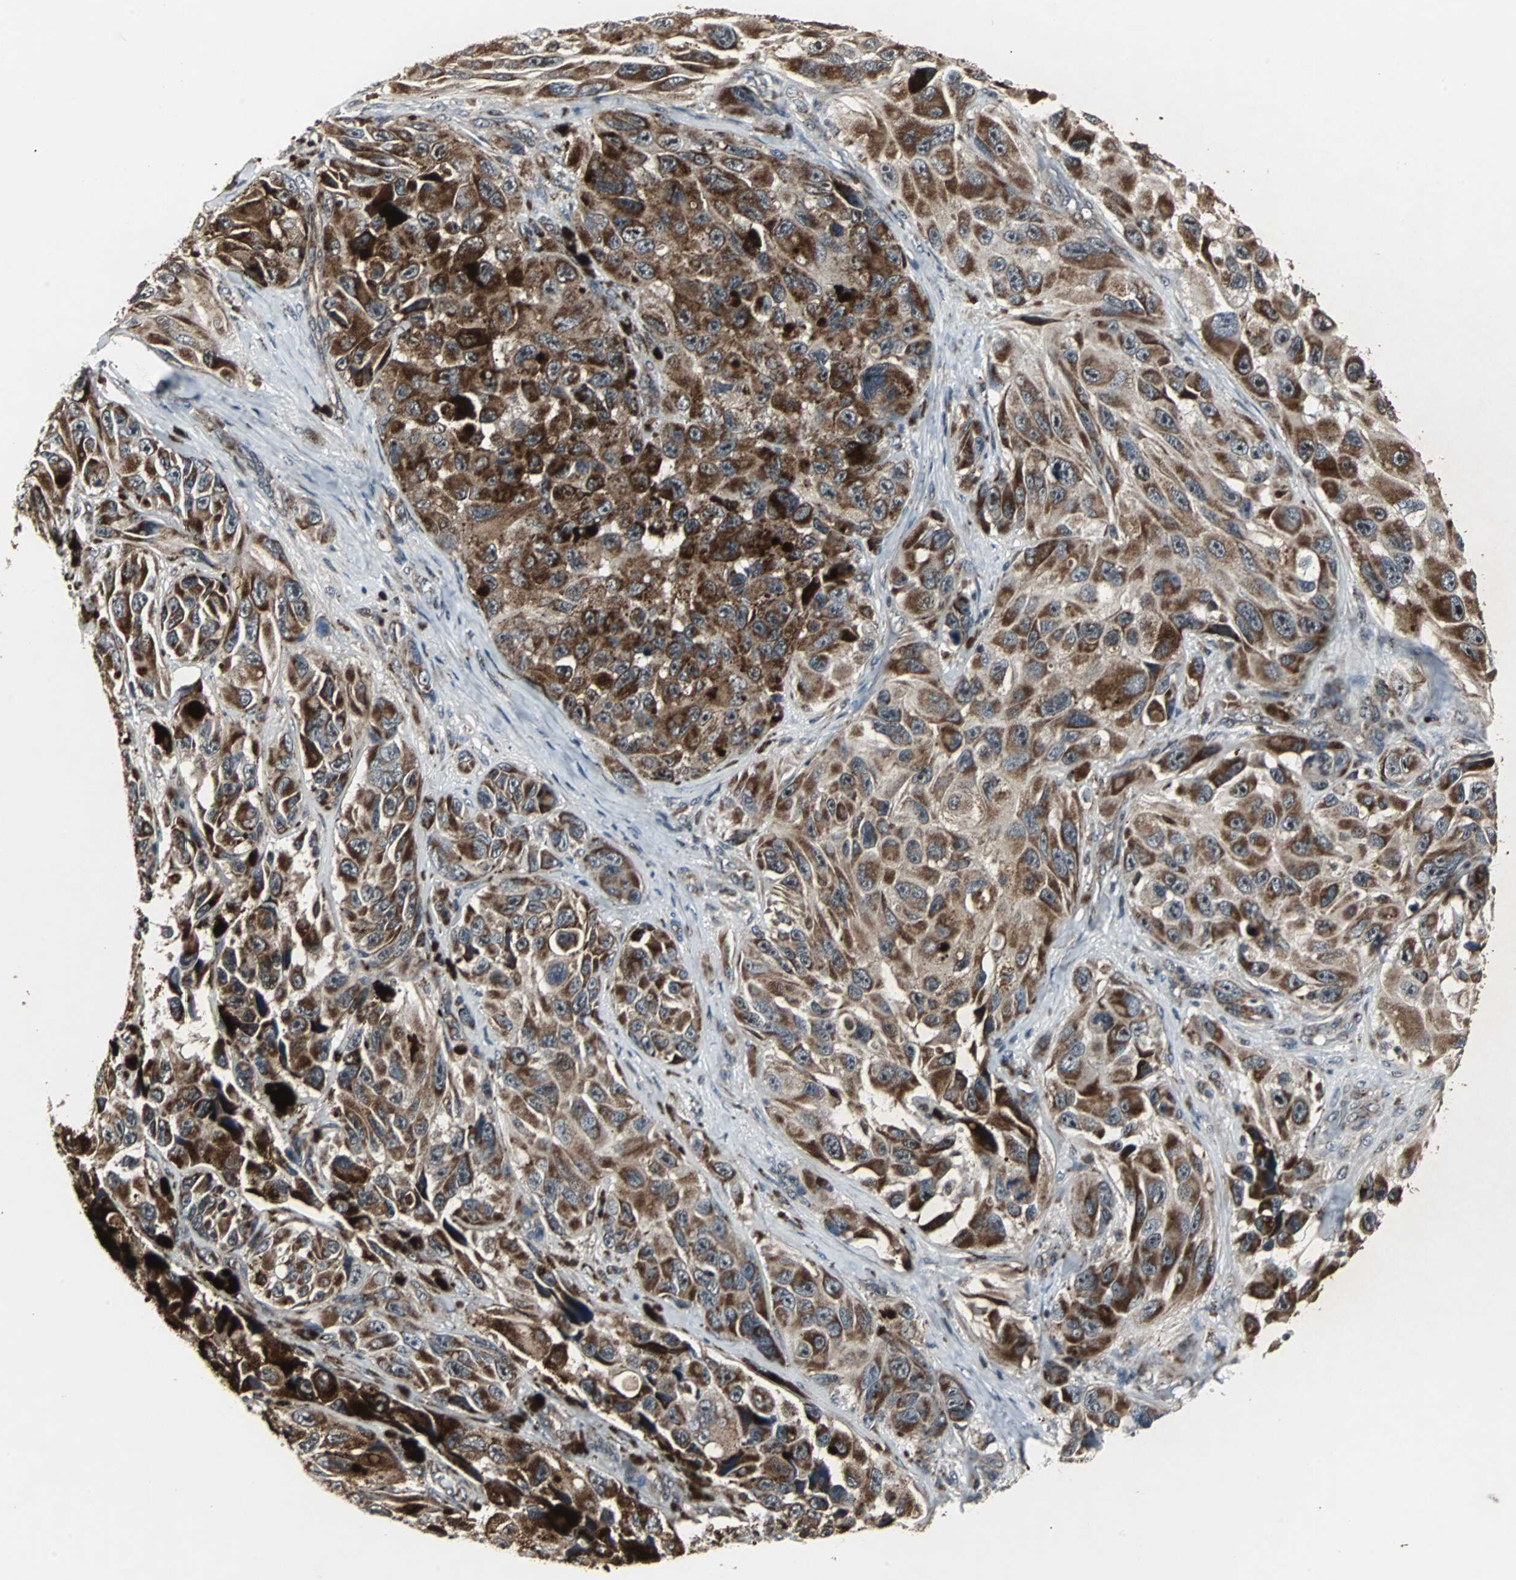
{"staining": {"intensity": "strong", "quantity": ">75%", "location": "cytoplasmic/membranous"}, "tissue": "melanoma", "cell_type": "Tumor cells", "image_type": "cancer", "snomed": [{"axis": "morphology", "description": "Malignant melanoma, NOS"}, {"axis": "topography", "description": "Skin"}], "caption": "This histopathology image displays immunohistochemistry (IHC) staining of human melanoma, with high strong cytoplasmic/membranous staining in approximately >75% of tumor cells.", "gene": "MRPL40", "patient": {"sex": "female", "age": 73}}